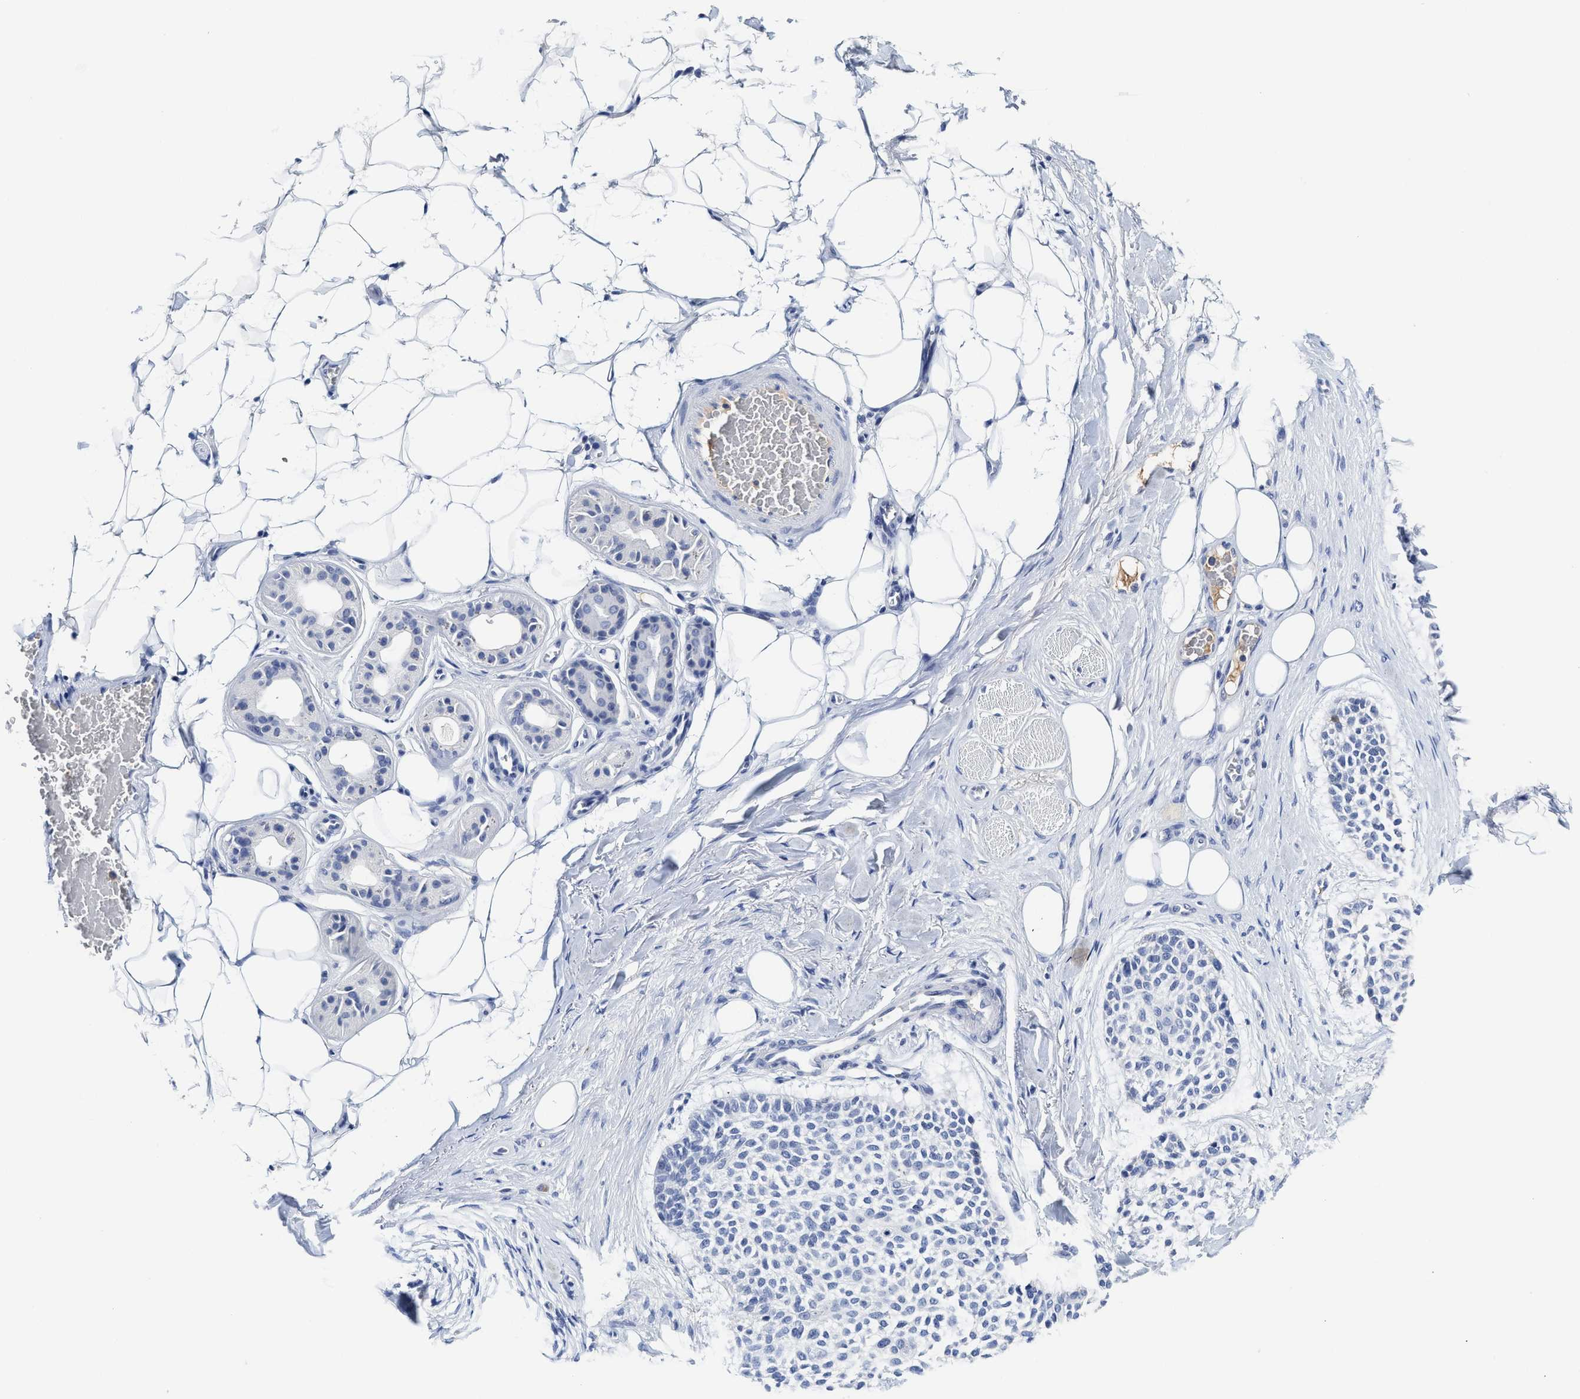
{"staining": {"intensity": "negative", "quantity": "none", "location": "none"}, "tissue": "skin cancer", "cell_type": "Tumor cells", "image_type": "cancer", "snomed": [{"axis": "morphology", "description": "Normal tissue, NOS"}, {"axis": "morphology", "description": "Basal cell carcinoma"}, {"axis": "topography", "description": "Skin"}], "caption": "The micrograph displays no staining of tumor cells in skin cancer (basal cell carcinoma).", "gene": "C2", "patient": {"sex": "female", "age": 70}}